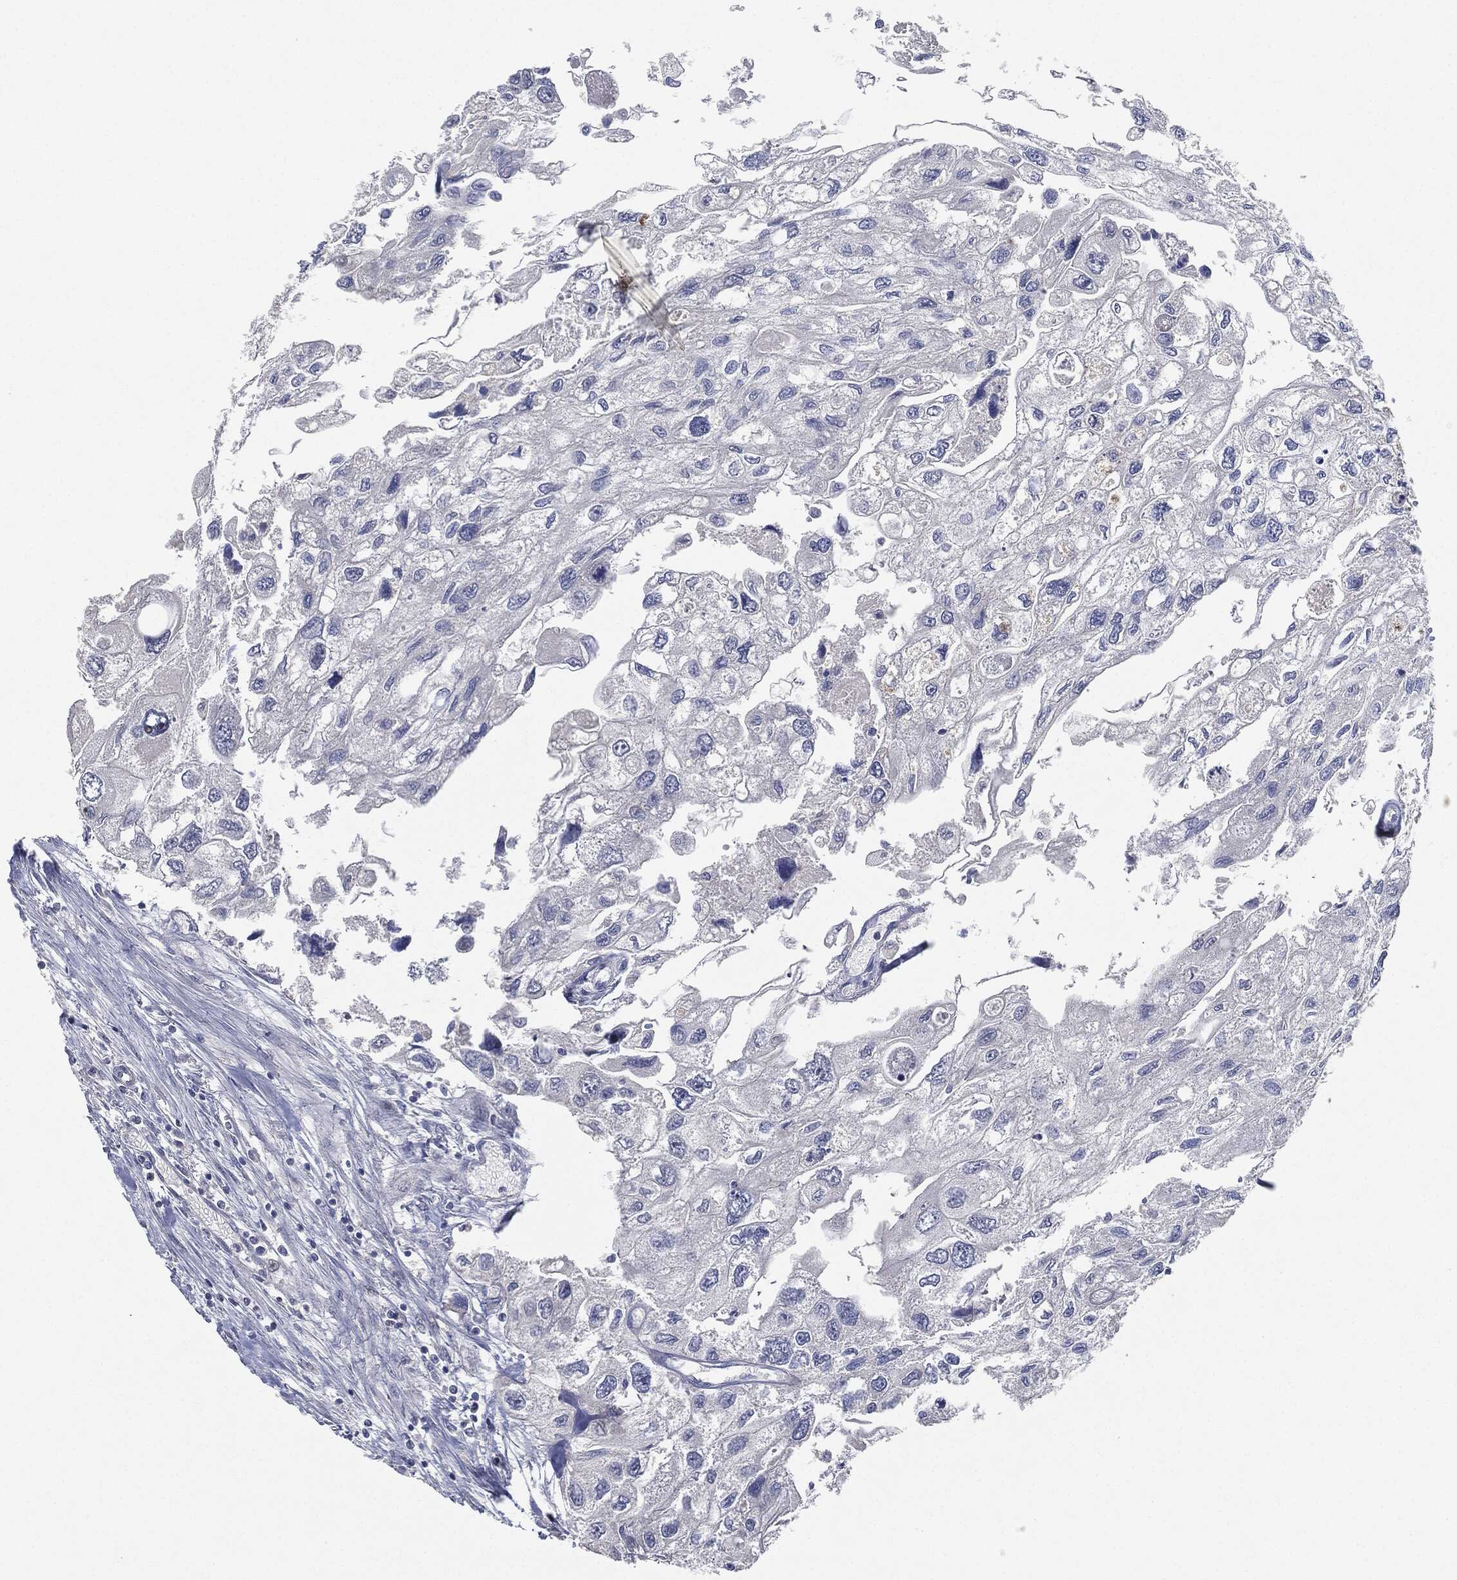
{"staining": {"intensity": "negative", "quantity": "none", "location": "none"}, "tissue": "urothelial cancer", "cell_type": "Tumor cells", "image_type": "cancer", "snomed": [{"axis": "morphology", "description": "Urothelial carcinoma, High grade"}, {"axis": "topography", "description": "Urinary bladder"}], "caption": "High-grade urothelial carcinoma was stained to show a protein in brown. There is no significant positivity in tumor cells.", "gene": "NTRK1", "patient": {"sex": "male", "age": 59}}